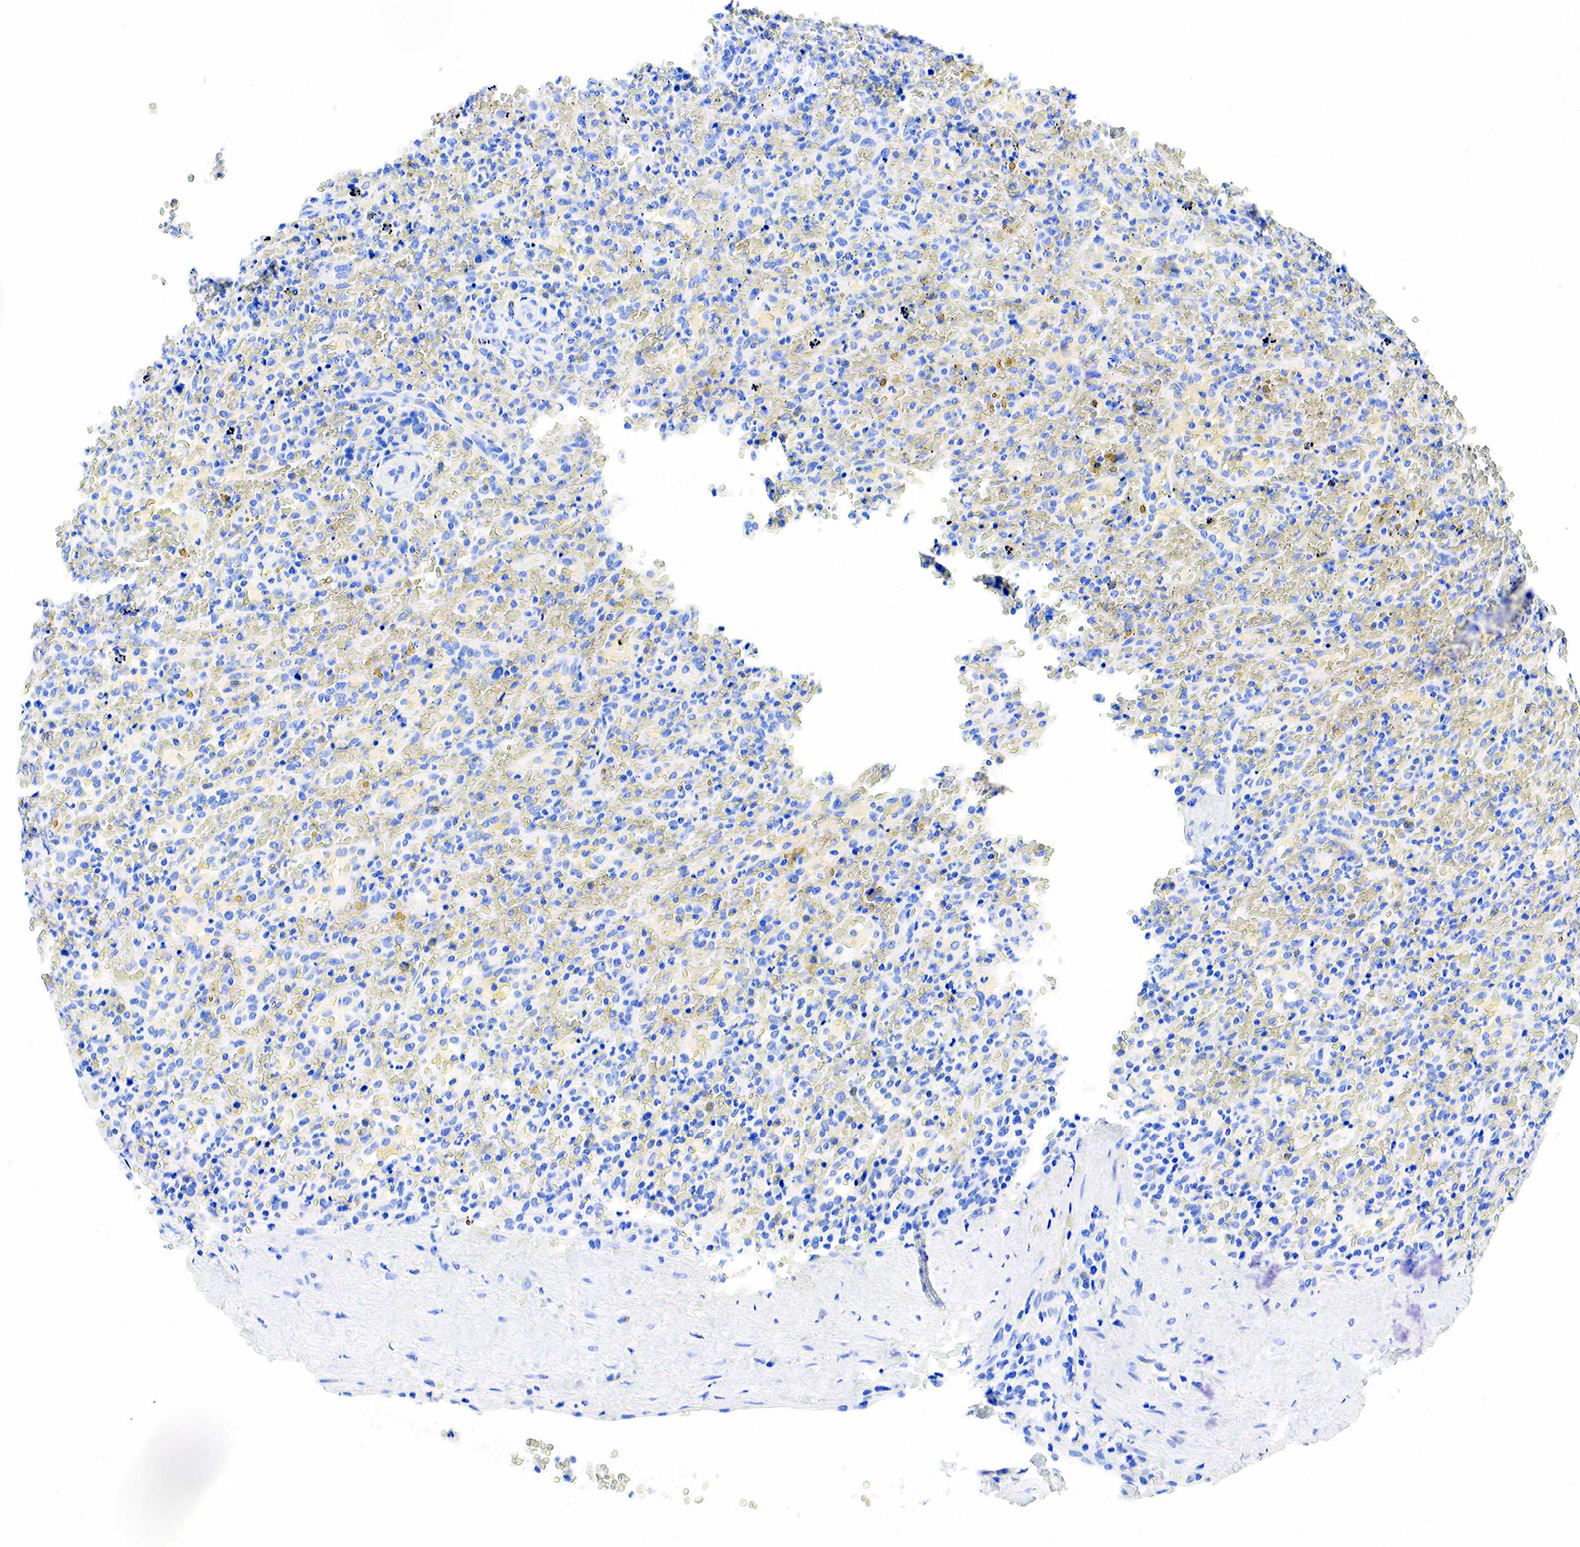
{"staining": {"intensity": "negative", "quantity": "none", "location": "none"}, "tissue": "lymphoma", "cell_type": "Tumor cells", "image_type": "cancer", "snomed": [{"axis": "morphology", "description": "Malignant lymphoma, non-Hodgkin's type, High grade"}, {"axis": "topography", "description": "Spleen"}, {"axis": "topography", "description": "Lymph node"}], "caption": "The histopathology image shows no significant positivity in tumor cells of lymphoma.", "gene": "ESR1", "patient": {"sex": "female", "age": 70}}